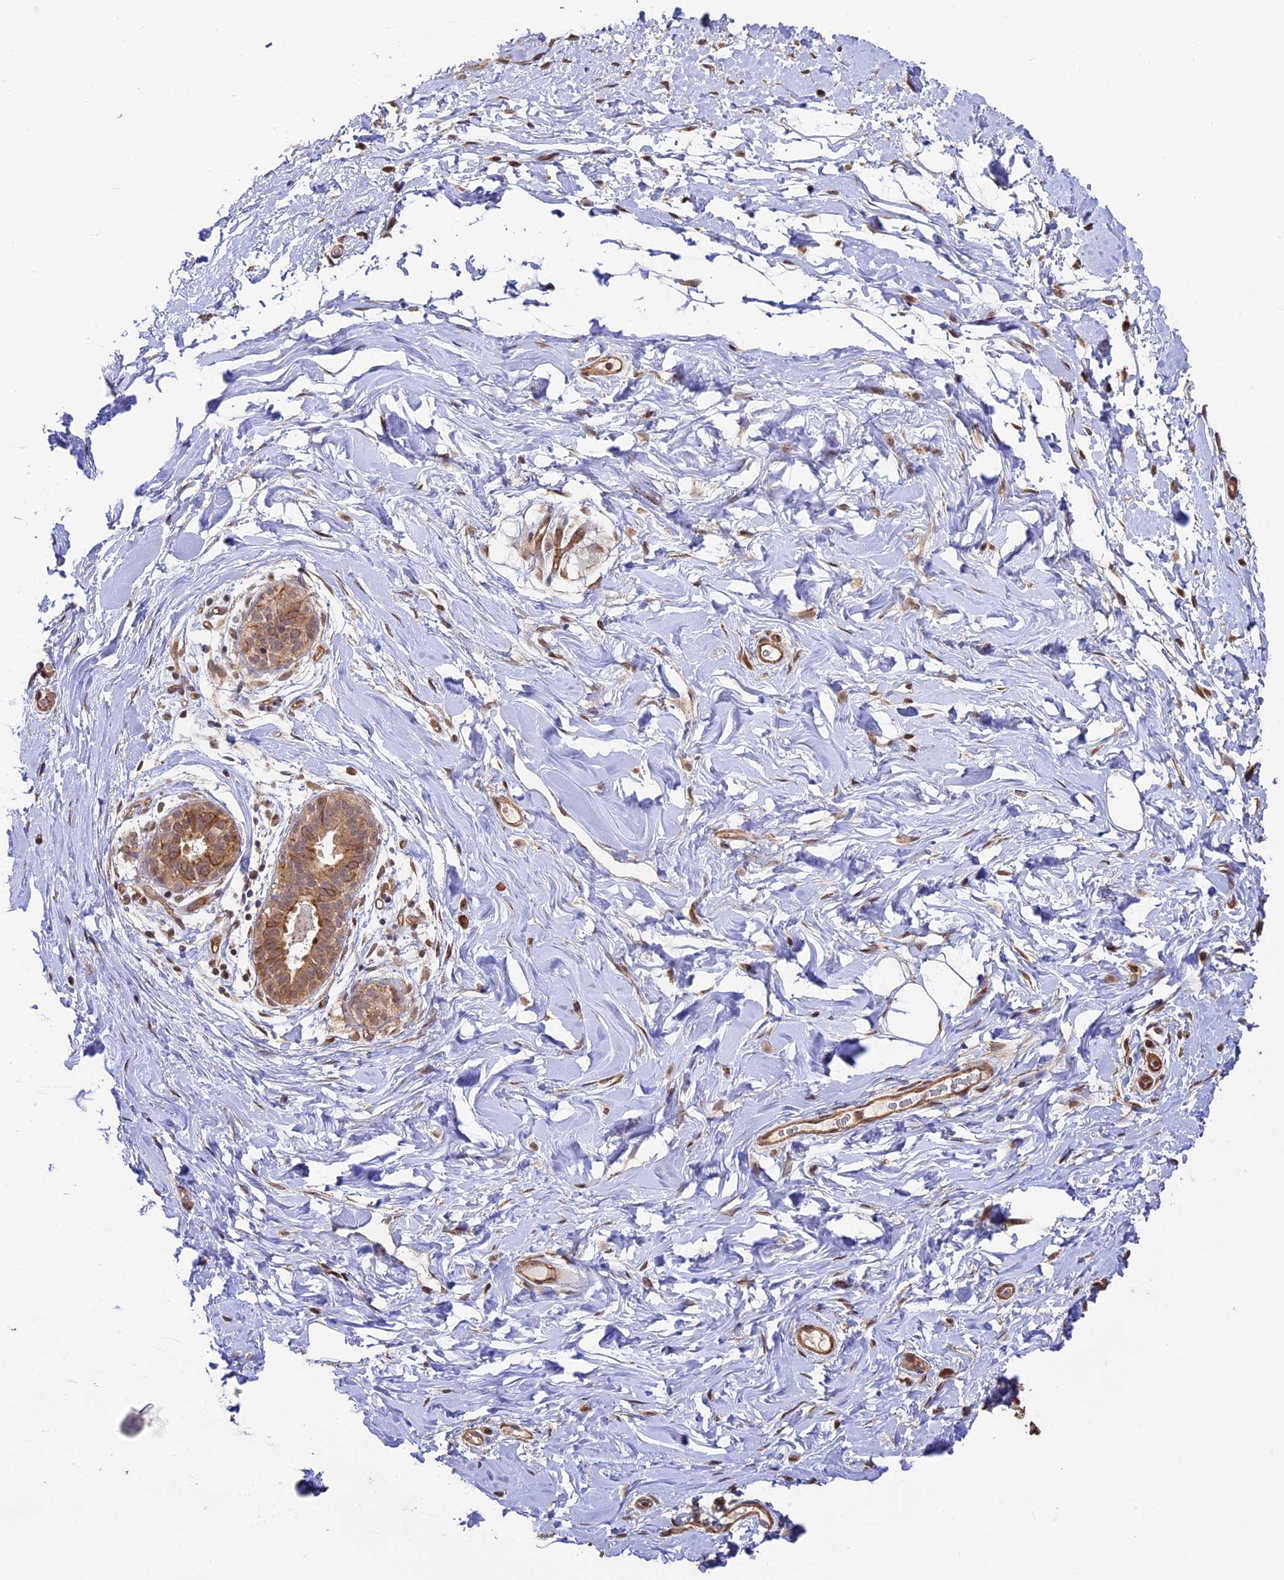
{"staining": {"intensity": "moderate", "quantity": "25%-75%", "location": "cytoplasmic/membranous"}, "tissue": "adipose tissue", "cell_type": "Adipocytes", "image_type": "normal", "snomed": [{"axis": "morphology", "description": "Normal tissue, NOS"}, {"axis": "topography", "description": "Breast"}], "caption": "IHC photomicrograph of normal adipose tissue: adipose tissue stained using immunohistochemistry shows medium levels of moderate protein expression localized specifically in the cytoplasmic/membranous of adipocytes, appearing as a cytoplasmic/membranous brown color.", "gene": "BCAS4", "patient": {"sex": "female", "age": 26}}